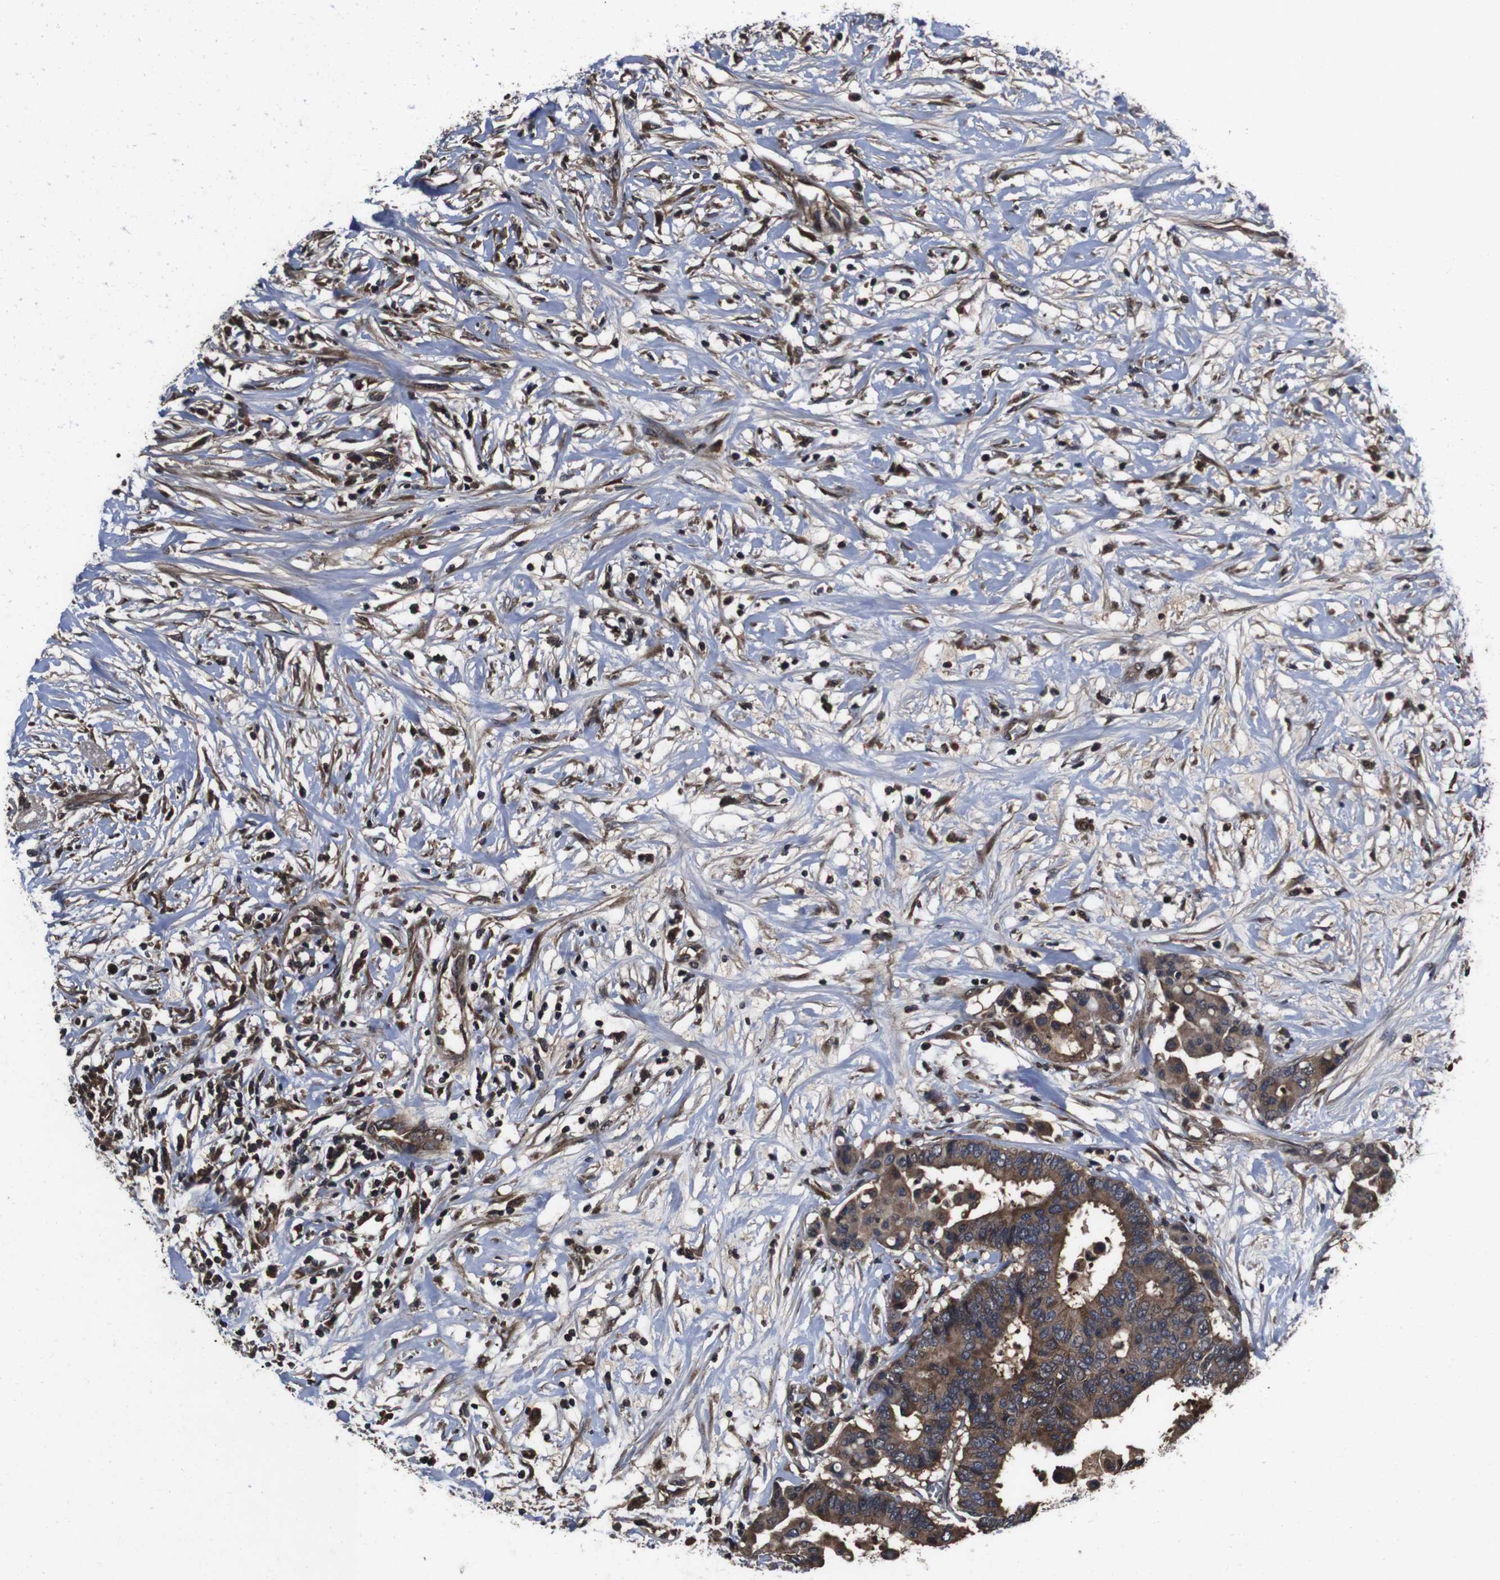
{"staining": {"intensity": "moderate", "quantity": ">75%", "location": "cytoplasmic/membranous"}, "tissue": "colorectal cancer", "cell_type": "Tumor cells", "image_type": "cancer", "snomed": [{"axis": "morphology", "description": "Normal tissue, NOS"}, {"axis": "morphology", "description": "Adenocarcinoma, NOS"}, {"axis": "topography", "description": "Colon"}], "caption": "Immunohistochemical staining of colorectal adenocarcinoma demonstrates medium levels of moderate cytoplasmic/membranous staining in about >75% of tumor cells.", "gene": "CXCL11", "patient": {"sex": "male", "age": 82}}